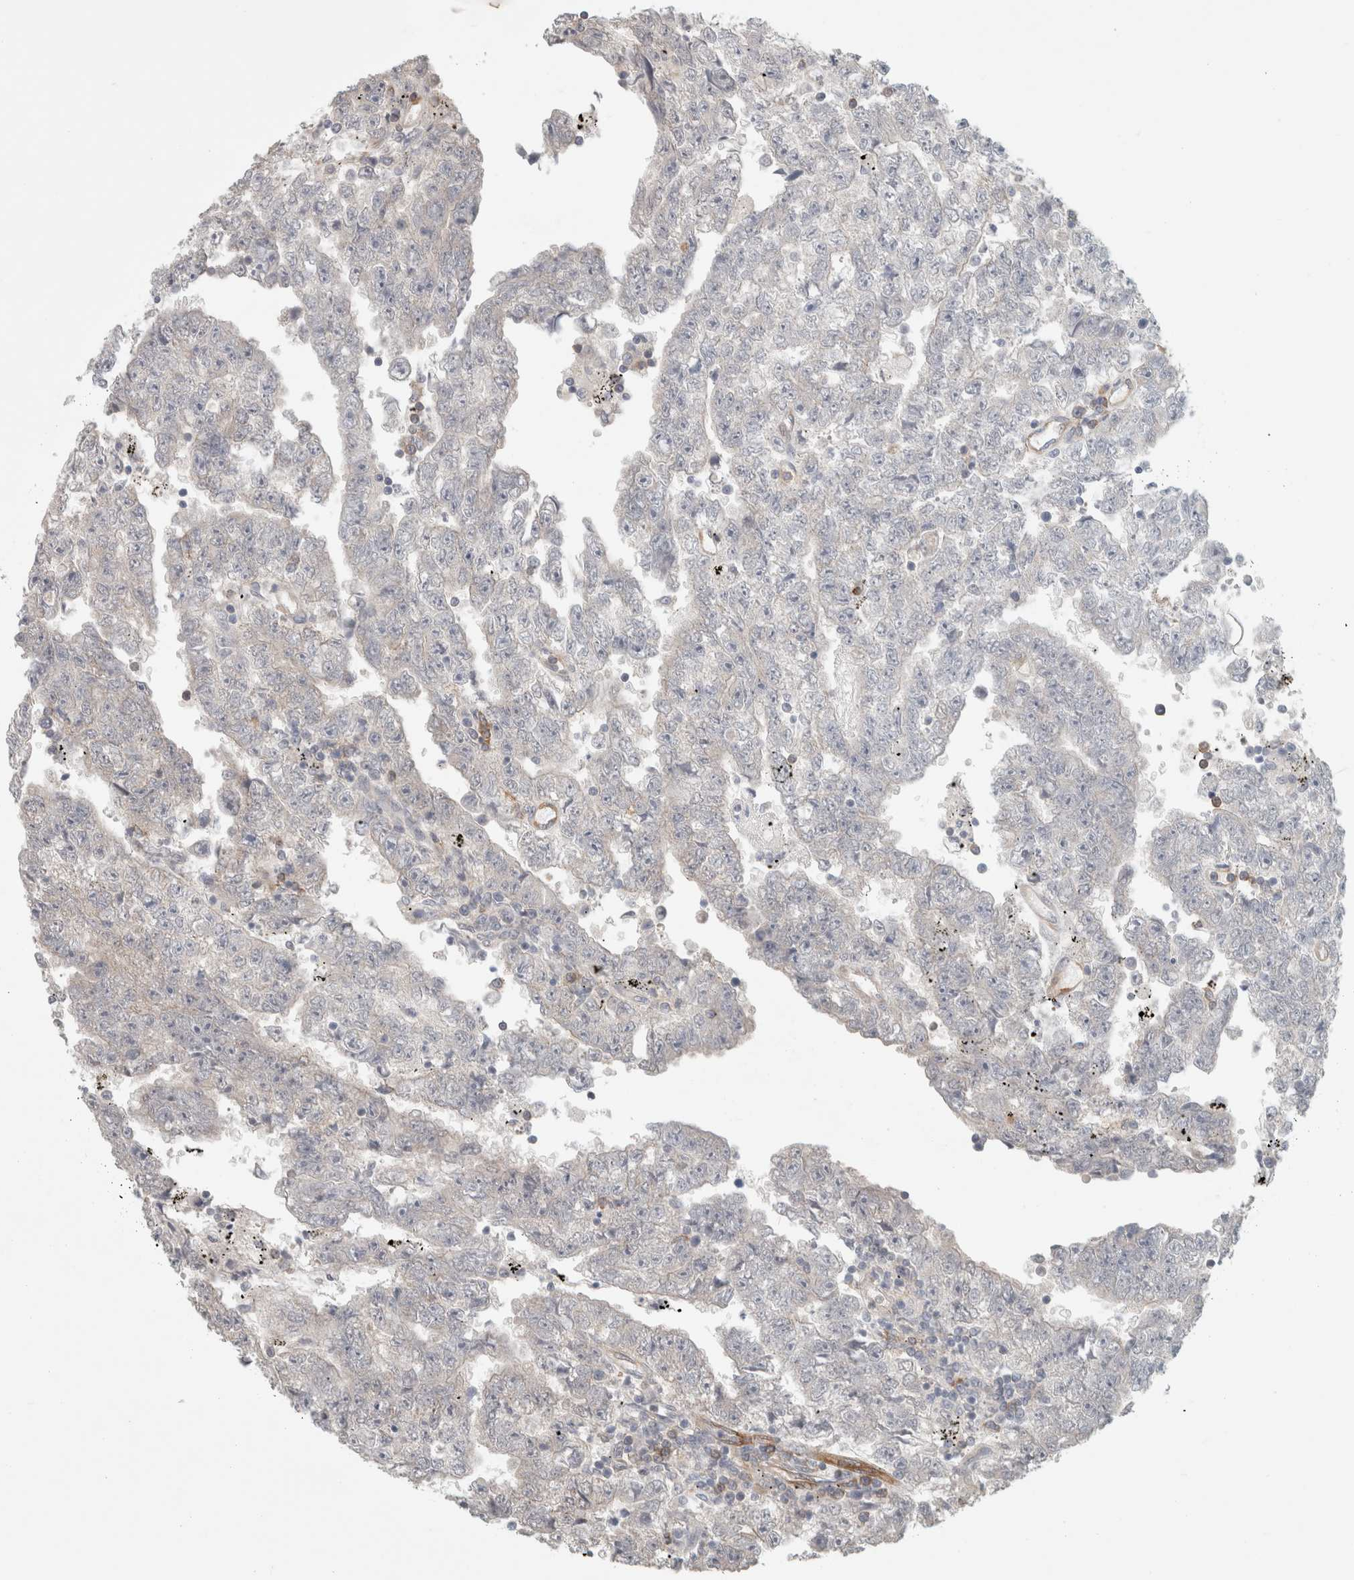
{"staining": {"intensity": "negative", "quantity": "none", "location": "none"}, "tissue": "testis cancer", "cell_type": "Tumor cells", "image_type": "cancer", "snomed": [{"axis": "morphology", "description": "Carcinoma, Embryonal, NOS"}, {"axis": "topography", "description": "Testis"}], "caption": "High power microscopy photomicrograph of an IHC image of testis embryonal carcinoma, revealing no significant staining in tumor cells. (Brightfield microscopy of DAB (3,3'-diaminobenzidine) immunohistochemistry at high magnification).", "gene": "RASAL2", "patient": {"sex": "male", "age": 25}}